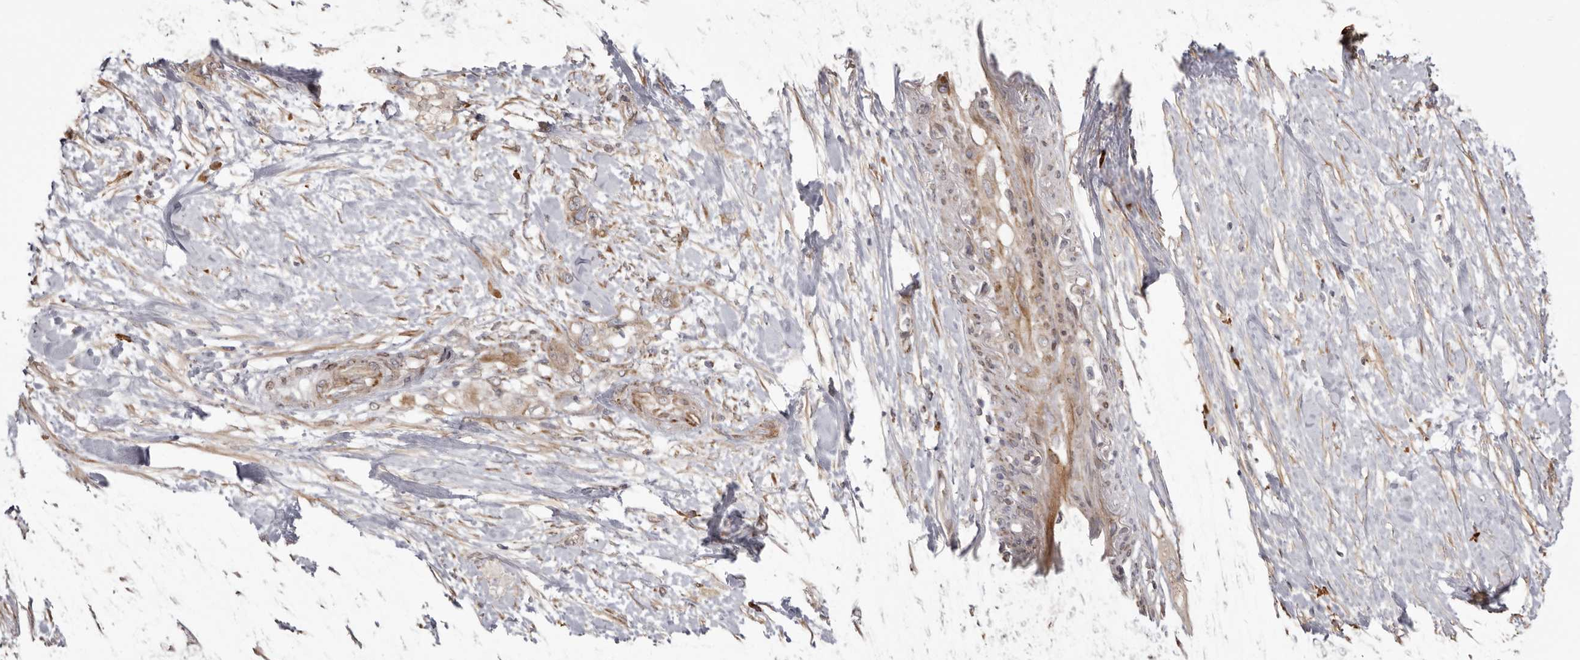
{"staining": {"intensity": "moderate", "quantity": "25%-75%", "location": "cytoplasmic/membranous"}, "tissue": "pancreatic cancer", "cell_type": "Tumor cells", "image_type": "cancer", "snomed": [{"axis": "morphology", "description": "Adenocarcinoma, NOS"}, {"axis": "topography", "description": "Pancreas"}], "caption": "This image displays pancreatic cancer (adenocarcinoma) stained with immunohistochemistry to label a protein in brown. The cytoplasmic/membranous of tumor cells show moderate positivity for the protein. Nuclei are counter-stained blue.", "gene": "NUP43", "patient": {"sex": "female", "age": 56}}